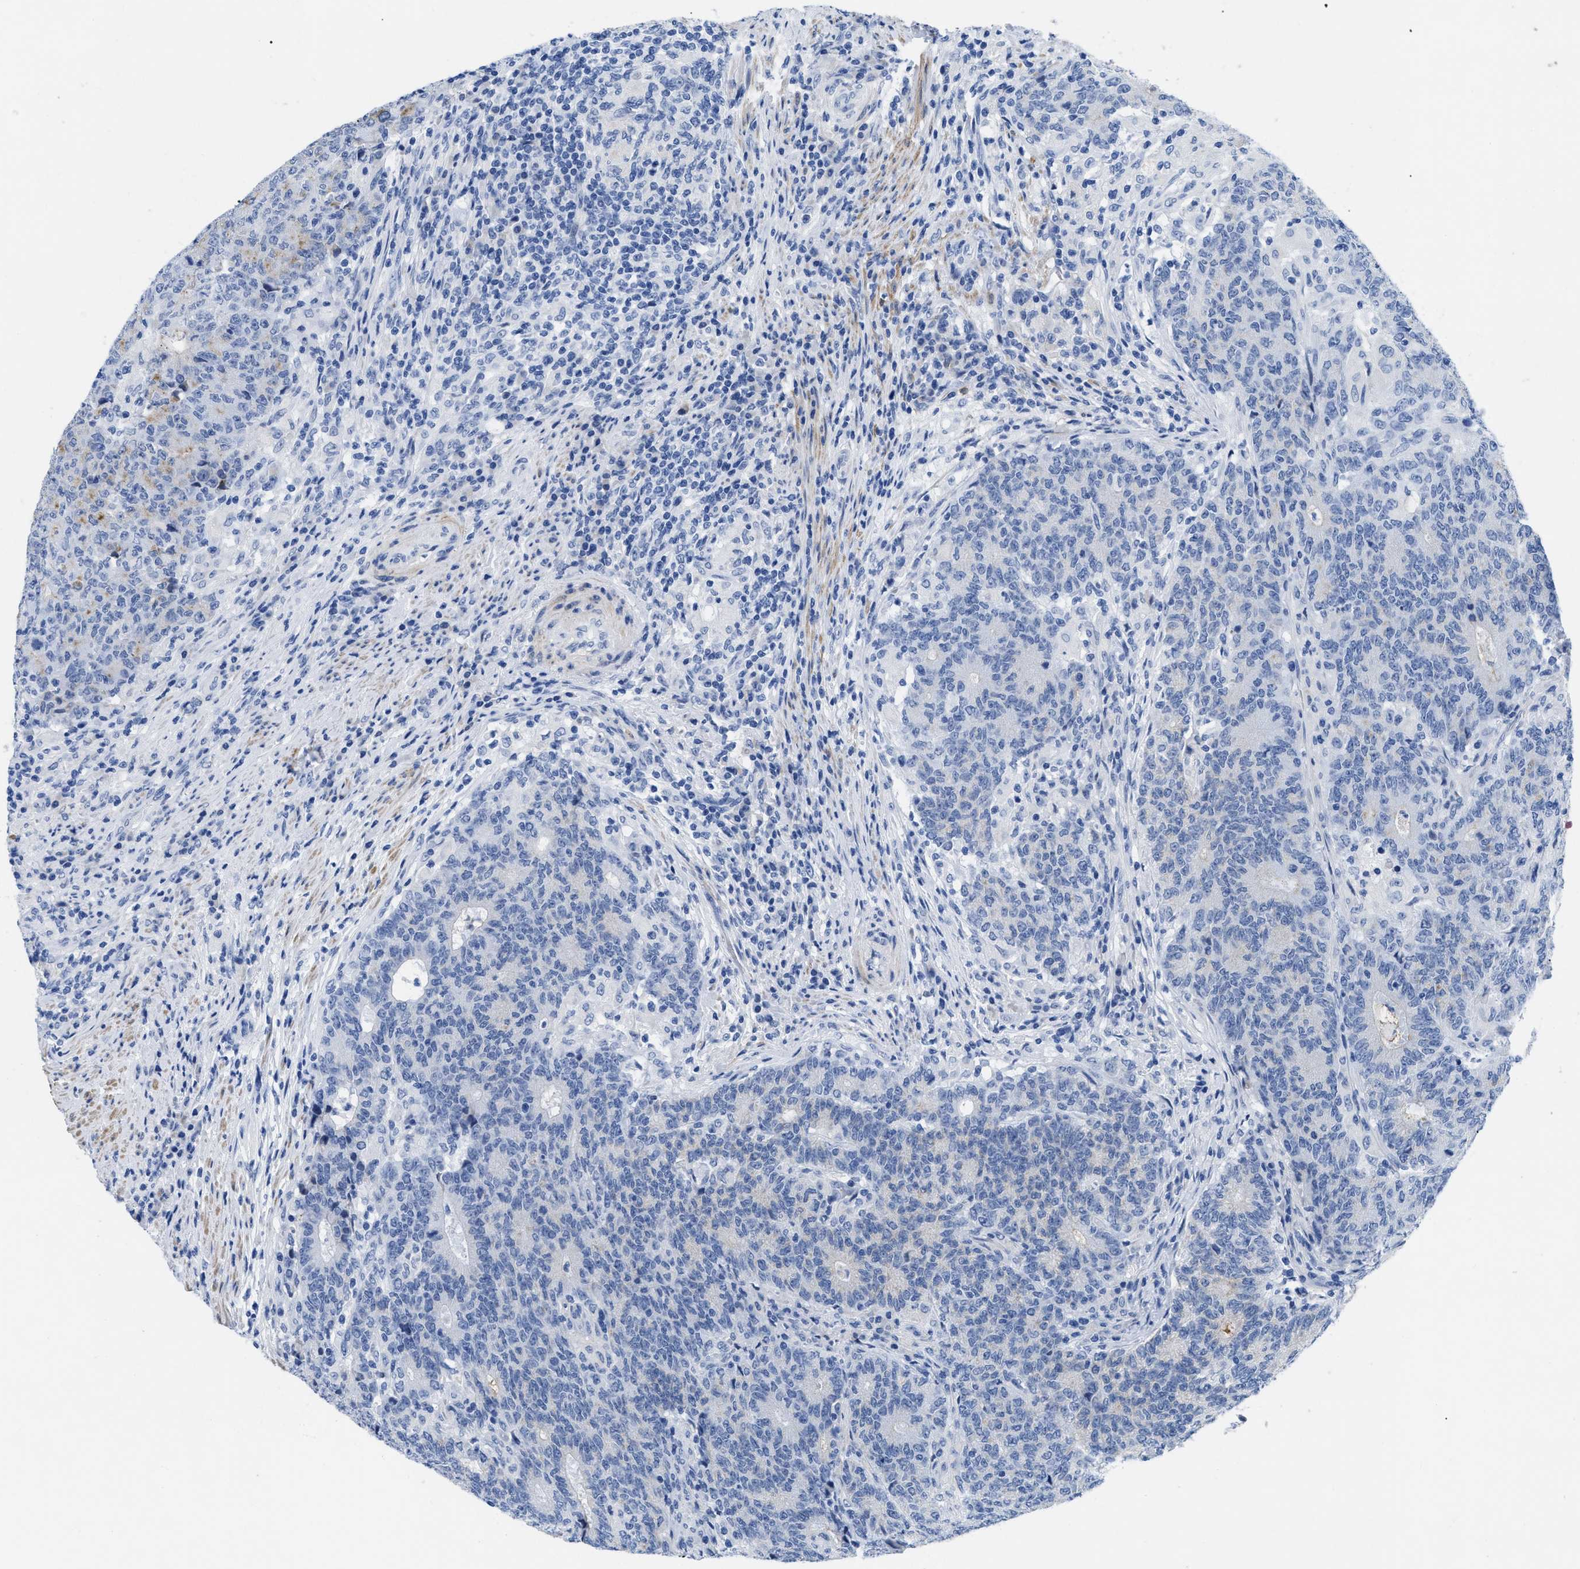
{"staining": {"intensity": "negative", "quantity": "none", "location": "none"}, "tissue": "colorectal cancer", "cell_type": "Tumor cells", "image_type": "cancer", "snomed": [{"axis": "morphology", "description": "Normal tissue, NOS"}, {"axis": "morphology", "description": "Adenocarcinoma, NOS"}, {"axis": "topography", "description": "Colon"}], "caption": "High magnification brightfield microscopy of colorectal cancer stained with DAB (brown) and counterstained with hematoxylin (blue): tumor cells show no significant positivity.", "gene": "TMEM68", "patient": {"sex": "female", "age": 75}}